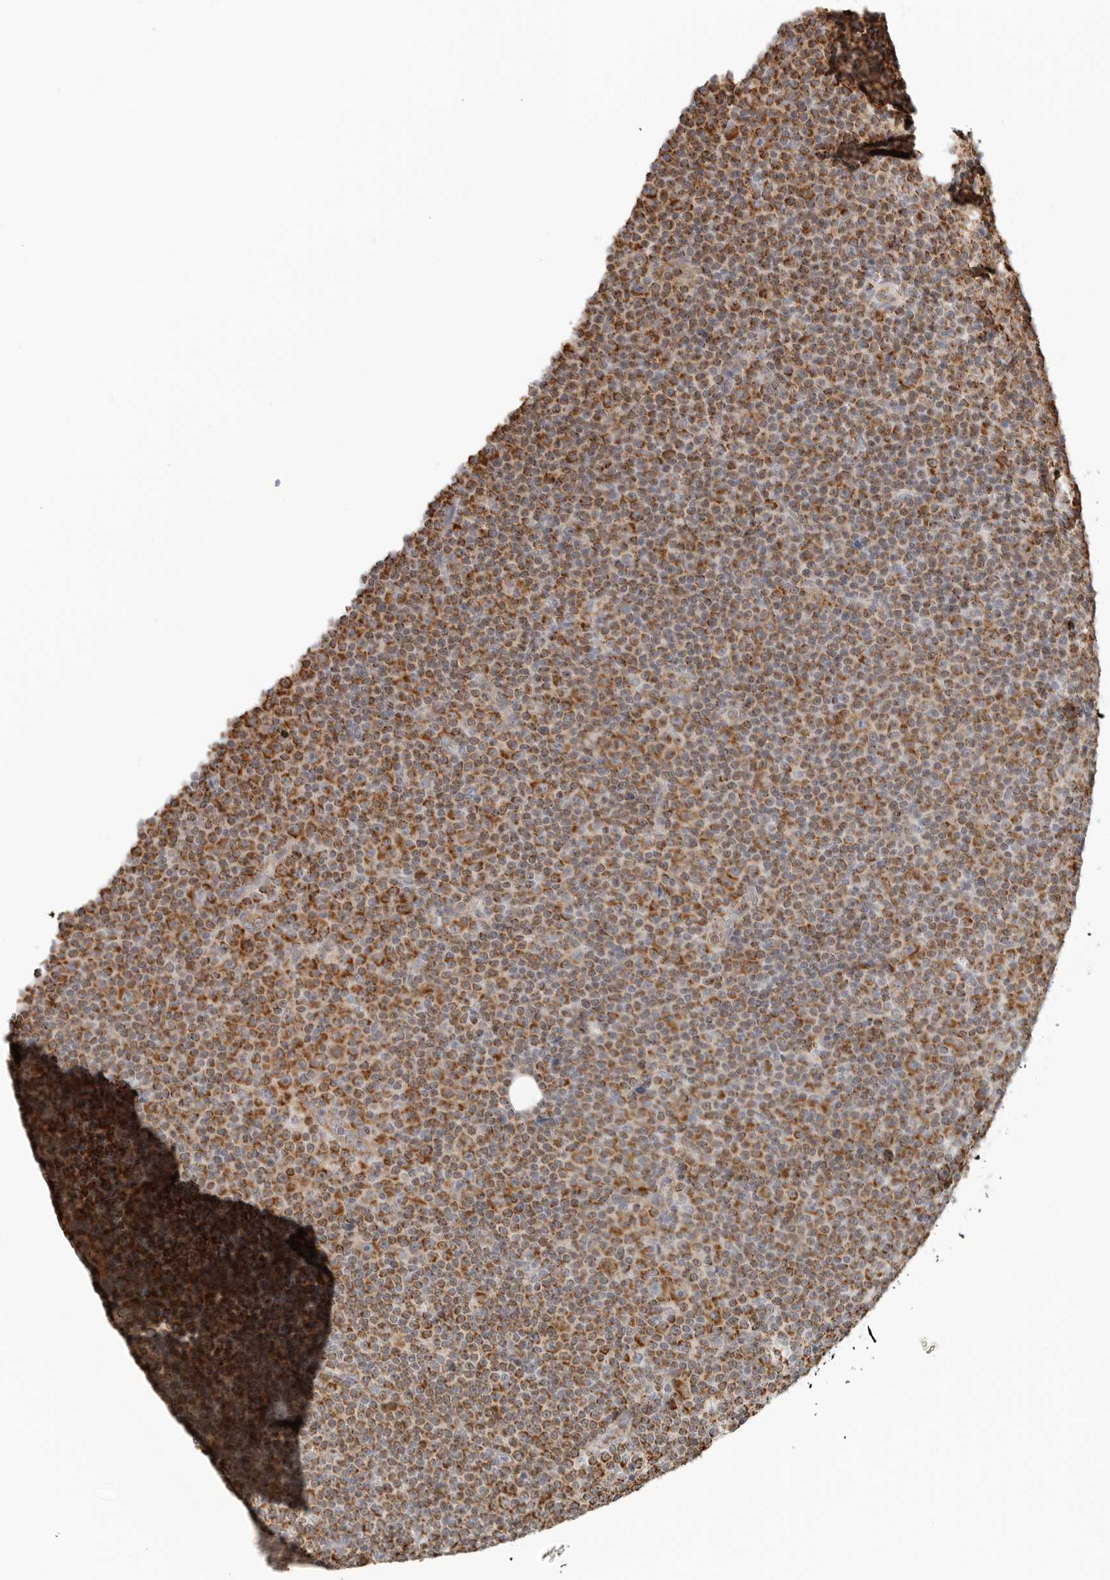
{"staining": {"intensity": "strong", "quantity": ">75%", "location": "cytoplasmic/membranous"}, "tissue": "lymphoma", "cell_type": "Tumor cells", "image_type": "cancer", "snomed": [{"axis": "morphology", "description": "Malignant lymphoma, non-Hodgkin's type, Low grade"}, {"axis": "topography", "description": "Lymph node"}], "caption": "Strong cytoplasmic/membranous protein positivity is identified in approximately >75% of tumor cells in lymphoma.", "gene": "RC3H1", "patient": {"sex": "female", "age": 67}}